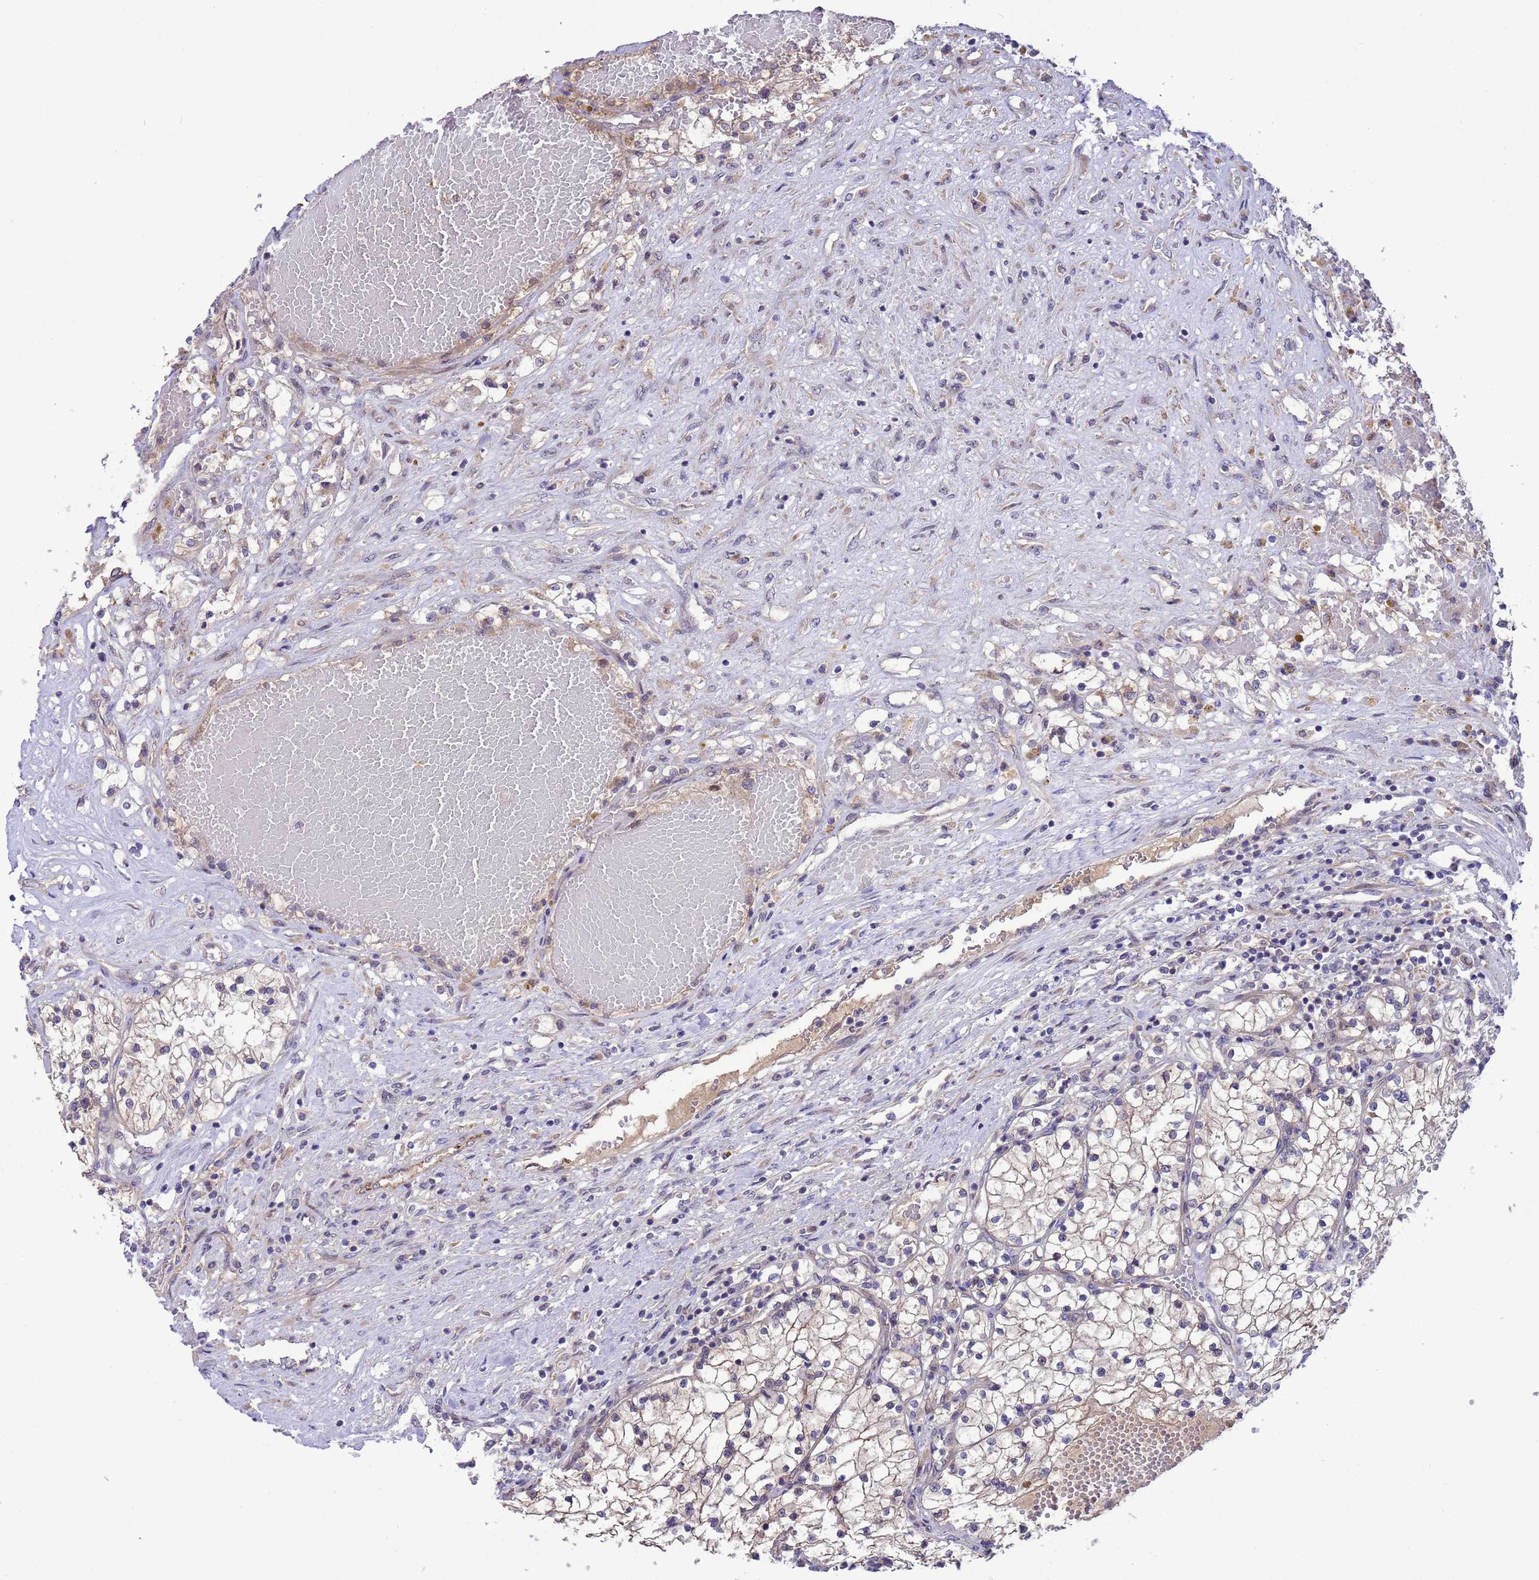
{"staining": {"intensity": "weak", "quantity": "25%-75%", "location": "cytoplasmic/membranous,nuclear"}, "tissue": "renal cancer", "cell_type": "Tumor cells", "image_type": "cancer", "snomed": [{"axis": "morphology", "description": "Normal tissue, NOS"}, {"axis": "morphology", "description": "Adenocarcinoma, NOS"}, {"axis": "topography", "description": "Kidney"}], "caption": "Immunohistochemistry (DAB (3,3'-diaminobenzidine)) staining of renal cancer demonstrates weak cytoplasmic/membranous and nuclear protein positivity in approximately 25%-75% of tumor cells.", "gene": "GJA10", "patient": {"sex": "male", "age": 68}}